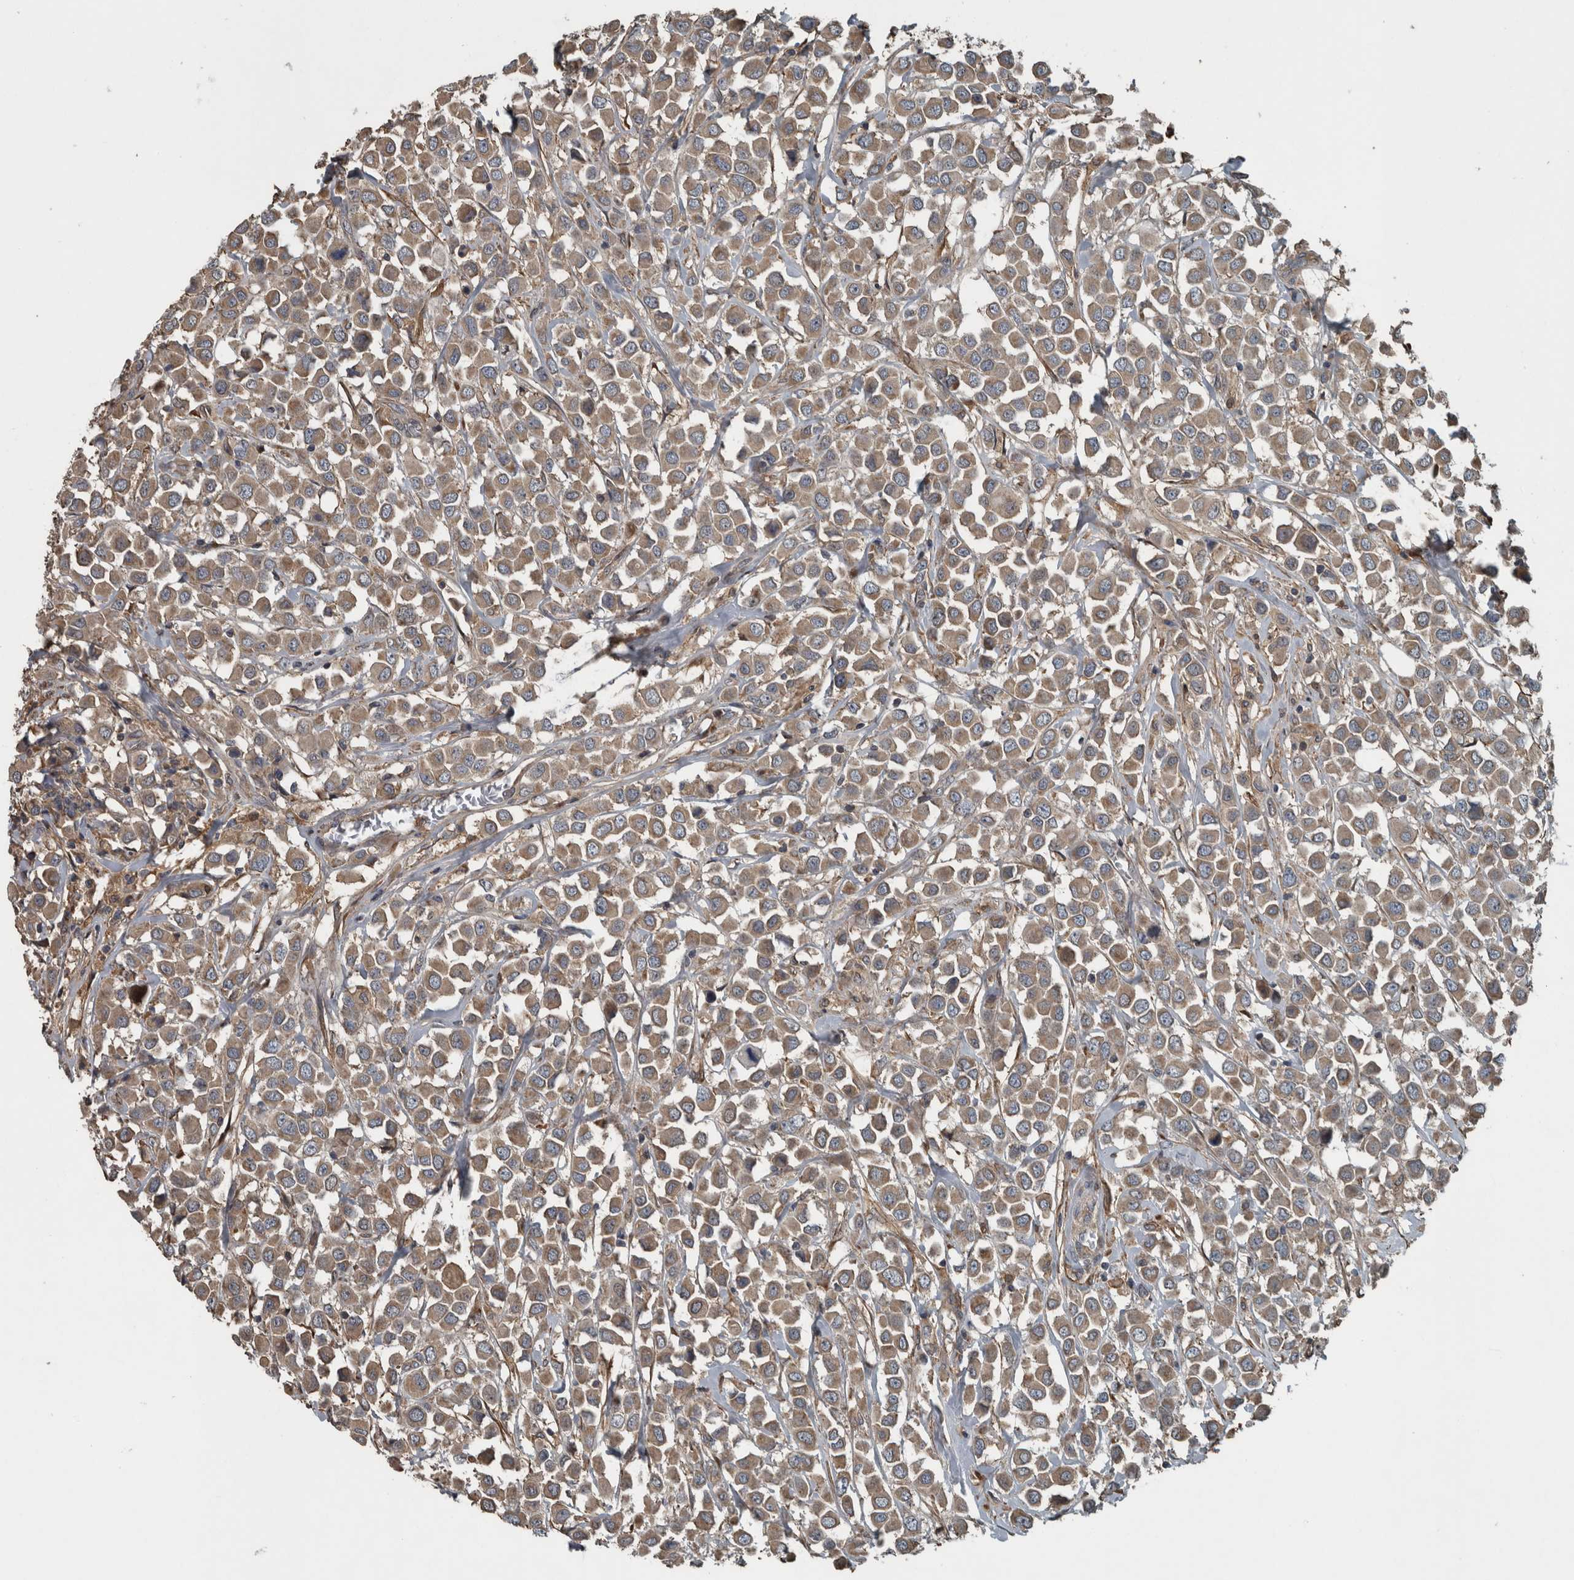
{"staining": {"intensity": "moderate", "quantity": ">75%", "location": "cytoplasmic/membranous"}, "tissue": "breast cancer", "cell_type": "Tumor cells", "image_type": "cancer", "snomed": [{"axis": "morphology", "description": "Duct carcinoma"}, {"axis": "topography", "description": "Breast"}], "caption": "Immunohistochemical staining of breast intraductal carcinoma shows medium levels of moderate cytoplasmic/membranous positivity in approximately >75% of tumor cells.", "gene": "EXOC8", "patient": {"sex": "female", "age": 61}}